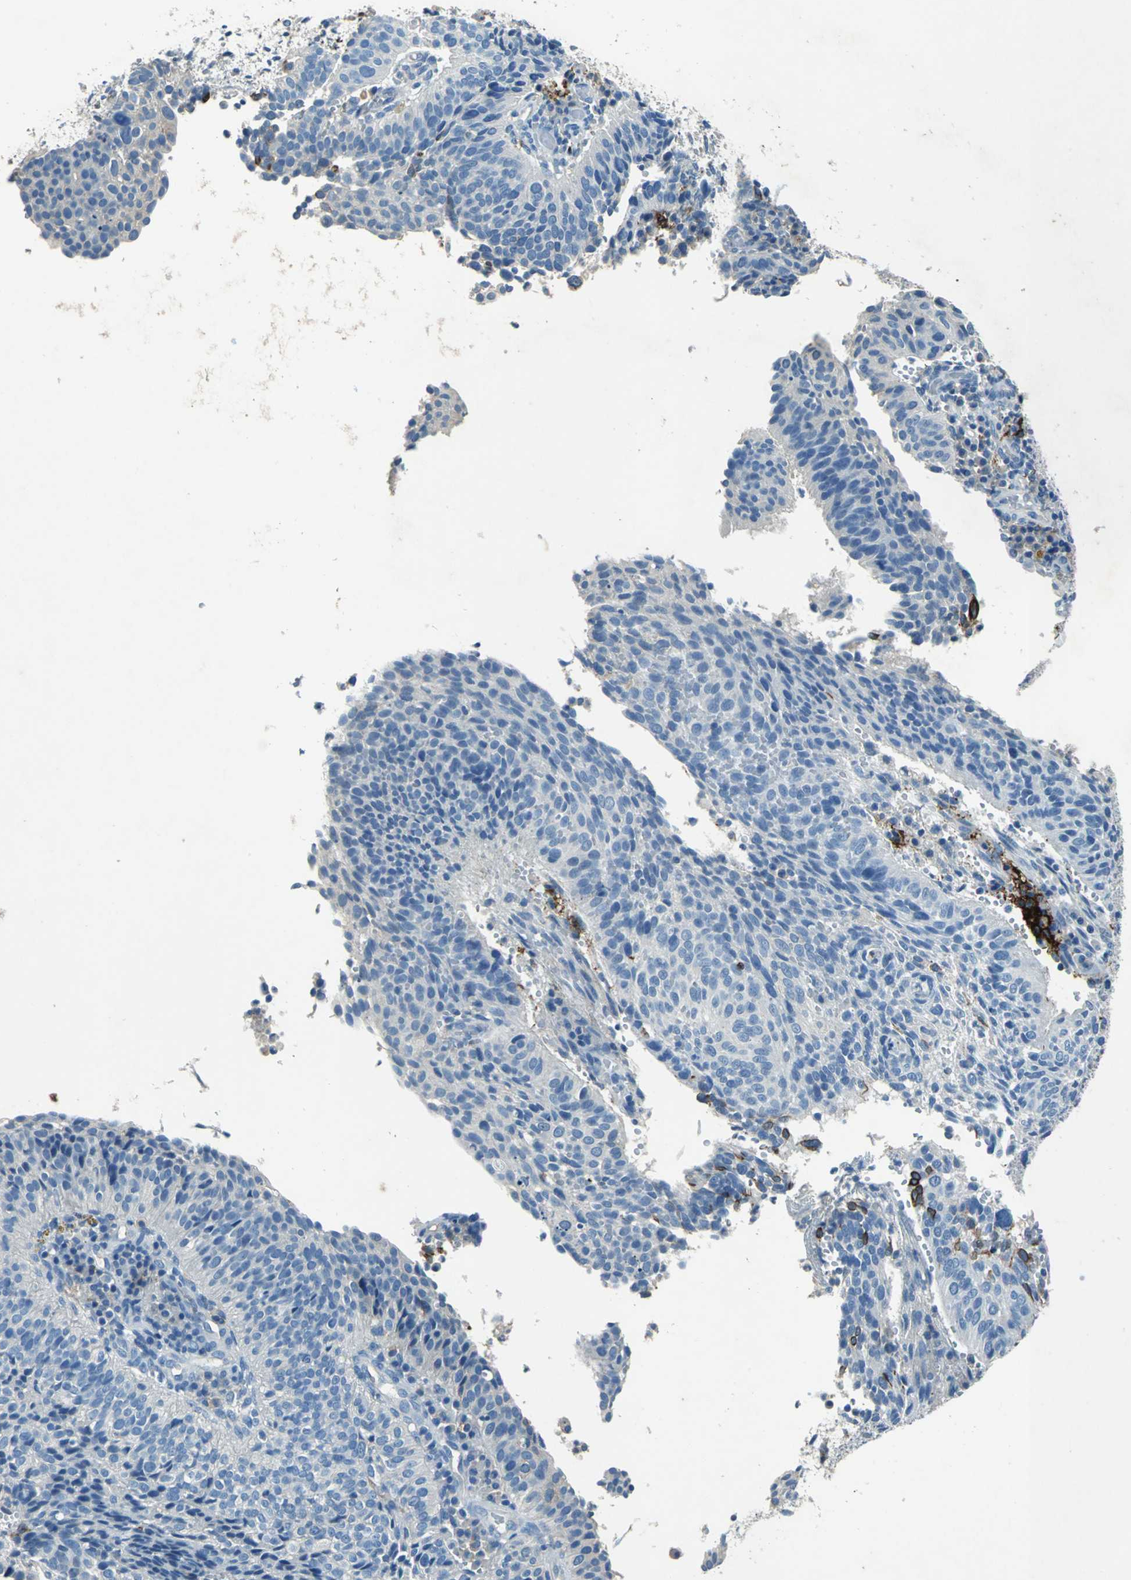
{"staining": {"intensity": "negative", "quantity": "none", "location": "none"}, "tissue": "cervical cancer", "cell_type": "Tumor cells", "image_type": "cancer", "snomed": [{"axis": "morphology", "description": "Squamous cell carcinoma, NOS"}, {"axis": "topography", "description": "Cervix"}], "caption": "A photomicrograph of squamous cell carcinoma (cervical) stained for a protein reveals no brown staining in tumor cells.", "gene": "RPS13", "patient": {"sex": "female", "age": 39}}